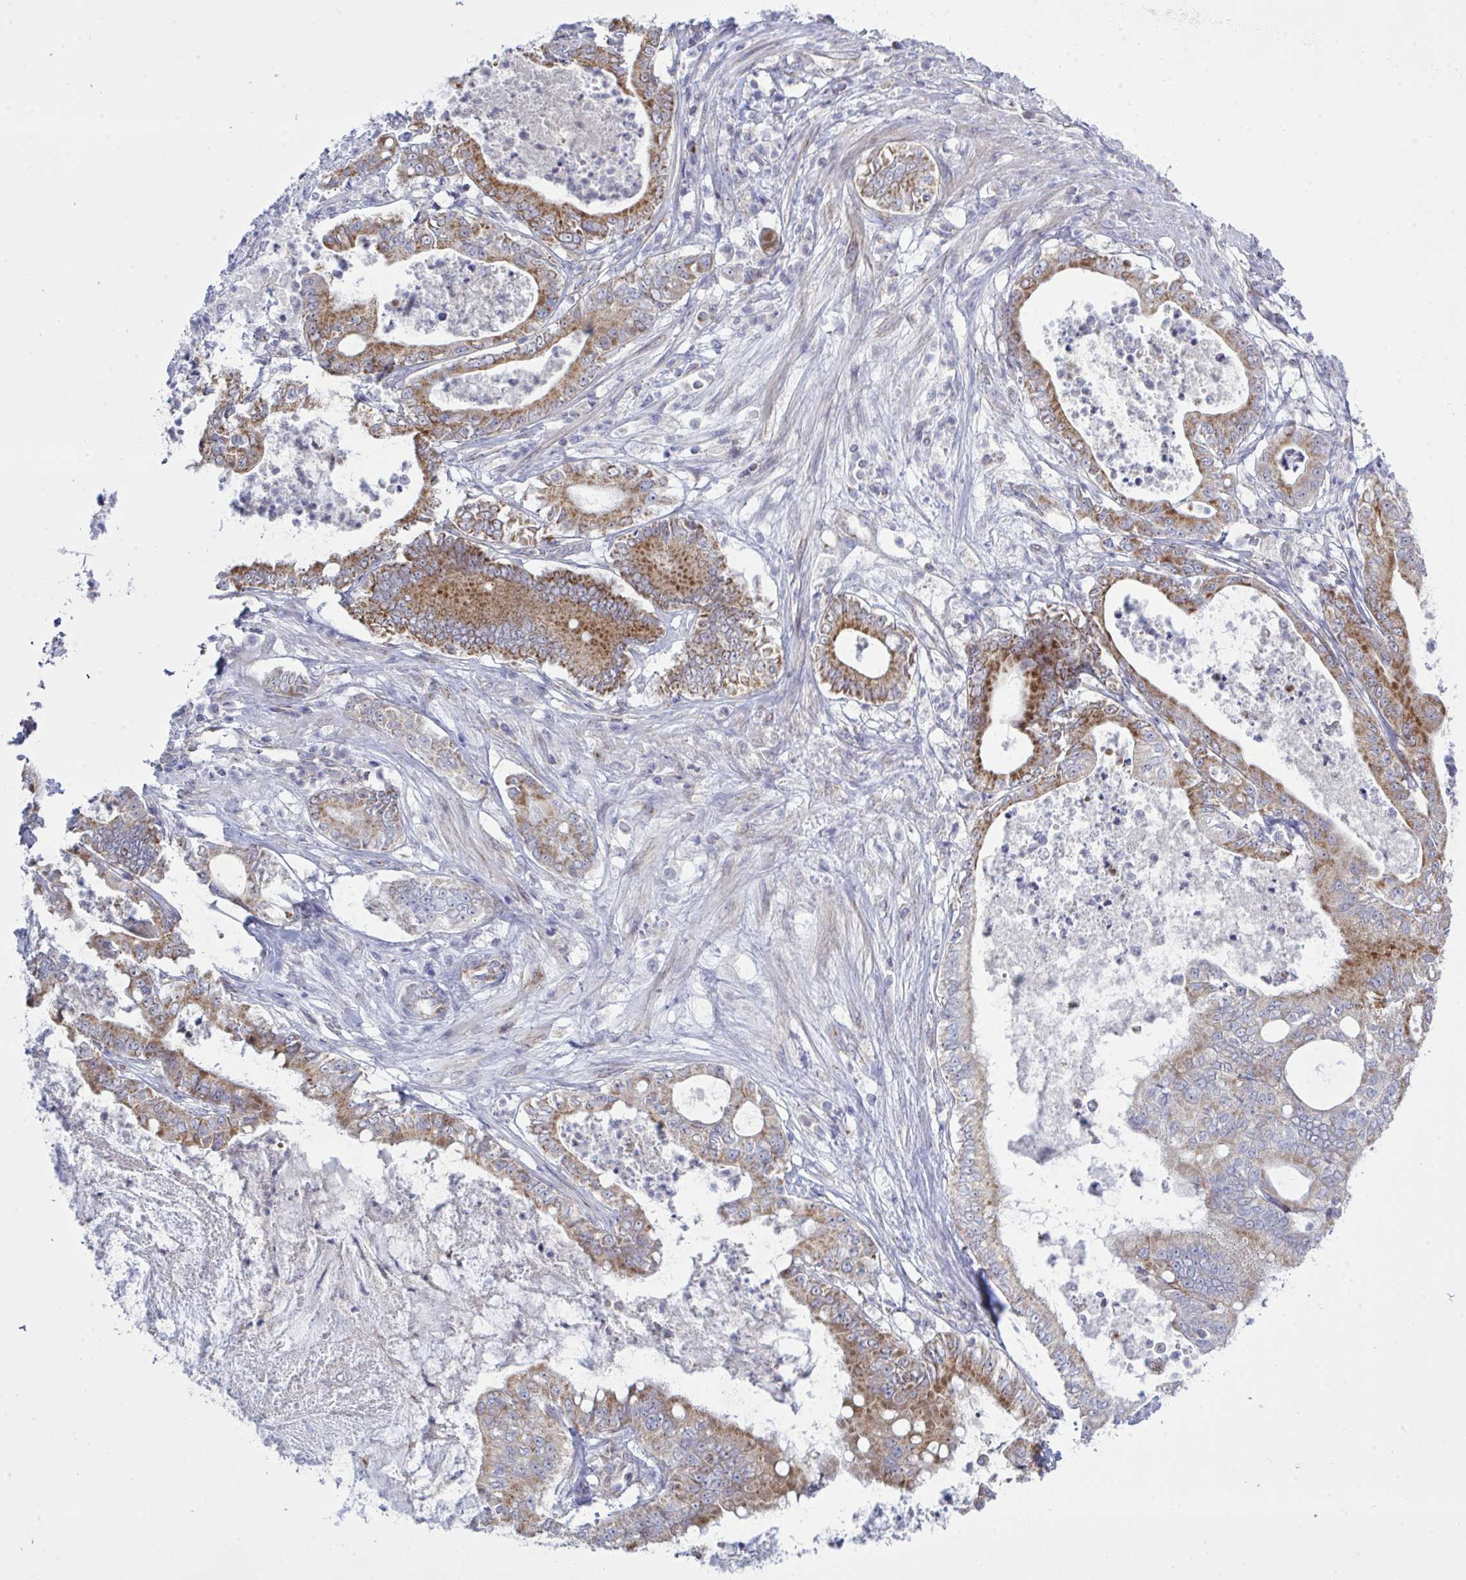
{"staining": {"intensity": "moderate", "quantity": ">75%", "location": "cytoplasmic/membranous"}, "tissue": "pancreatic cancer", "cell_type": "Tumor cells", "image_type": "cancer", "snomed": [{"axis": "morphology", "description": "Adenocarcinoma, NOS"}, {"axis": "topography", "description": "Pancreas"}], "caption": "Pancreatic cancer tissue demonstrates moderate cytoplasmic/membranous positivity in approximately >75% of tumor cells The protein of interest is stained brown, and the nuclei are stained in blue (DAB IHC with brightfield microscopy, high magnification).", "gene": "NDUFA7", "patient": {"sex": "male", "age": 71}}